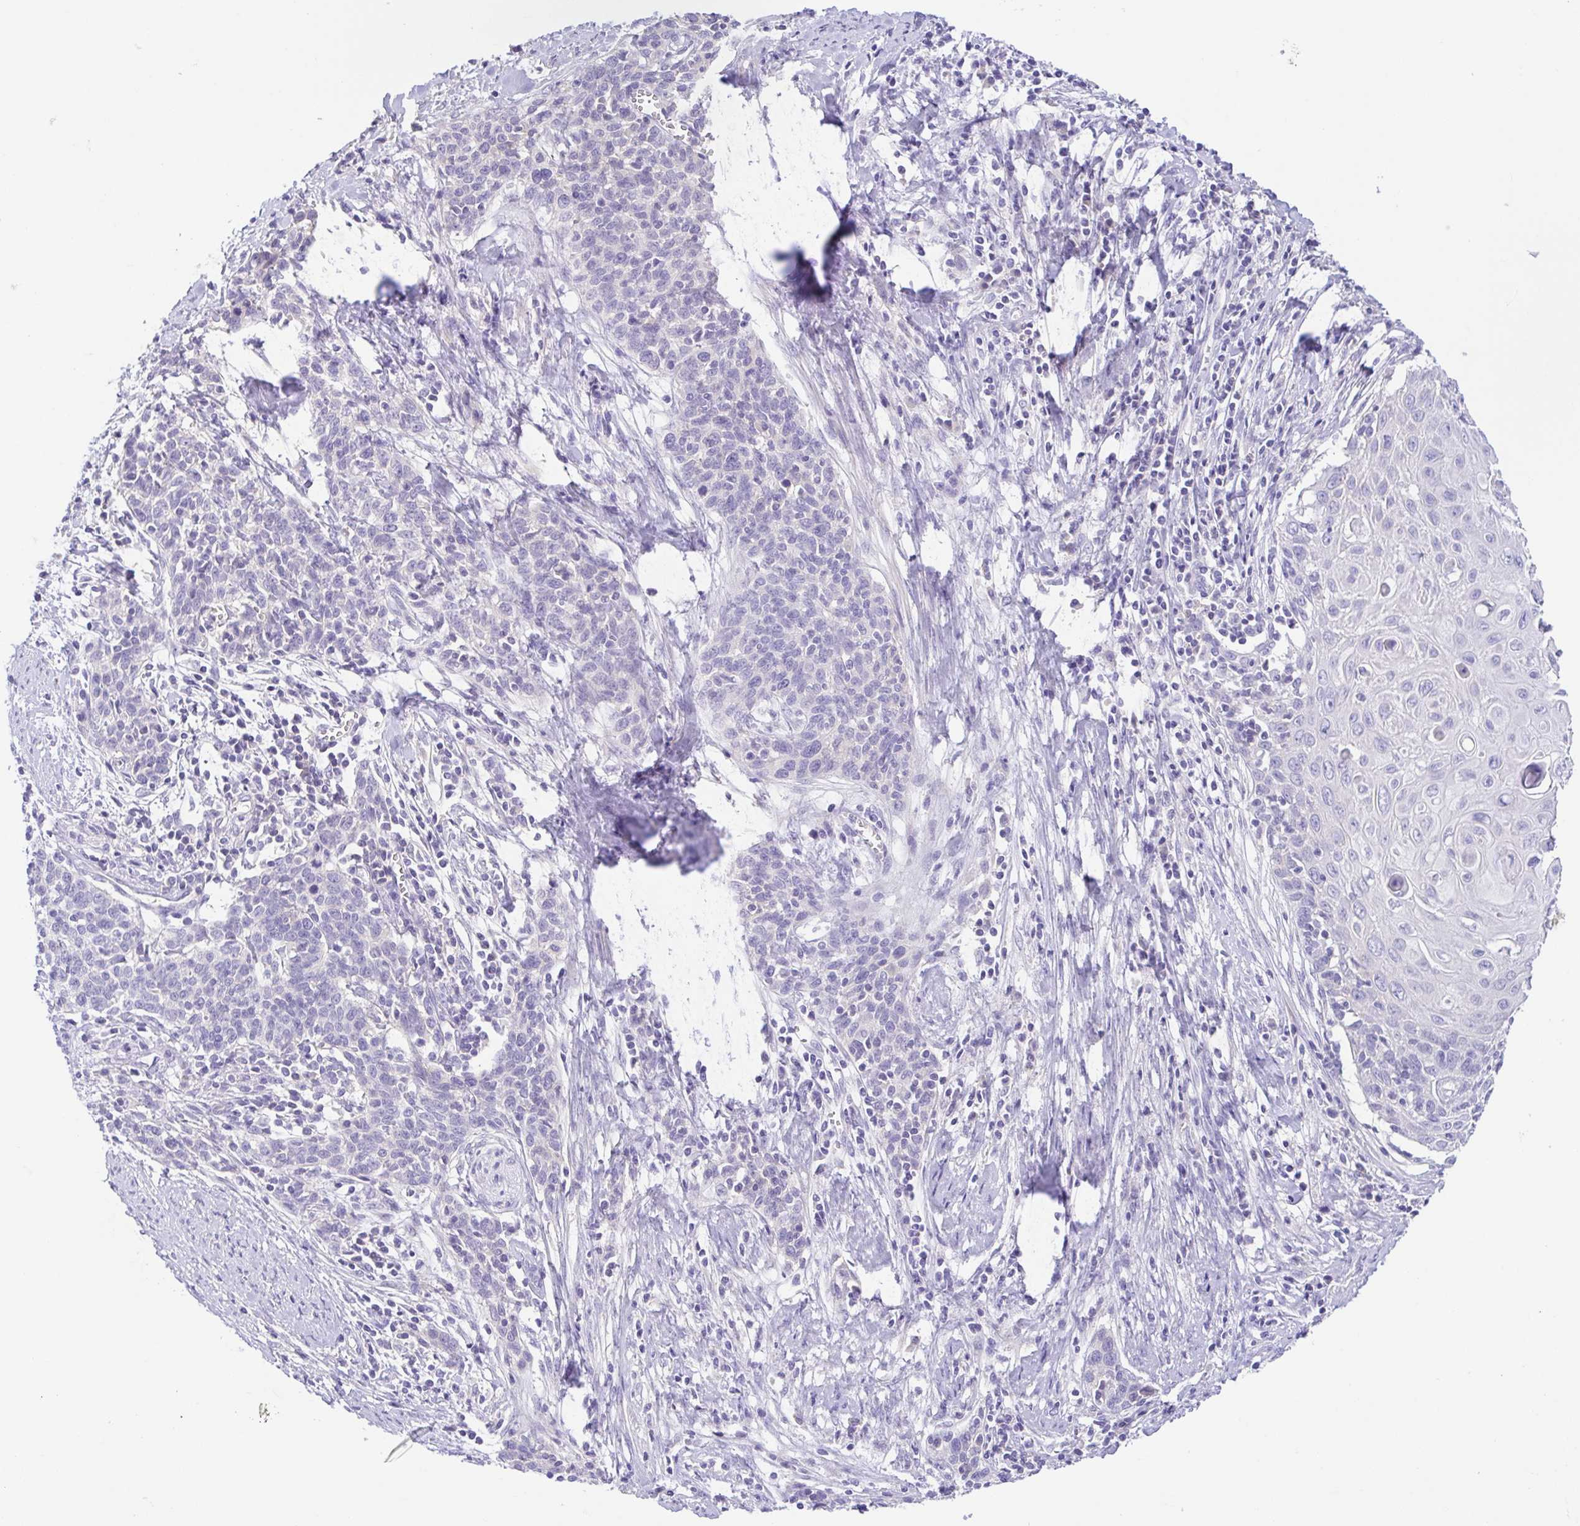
{"staining": {"intensity": "negative", "quantity": "none", "location": "none"}, "tissue": "cervical cancer", "cell_type": "Tumor cells", "image_type": "cancer", "snomed": [{"axis": "morphology", "description": "Squamous cell carcinoma, NOS"}, {"axis": "topography", "description": "Cervix"}], "caption": "Tumor cells show no significant protein expression in cervical cancer. (Stains: DAB (3,3'-diaminobenzidine) immunohistochemistry (IHC) with hematoxylin counter stain, Microscopy: brightfield microscopy at high magnification).", "gene": "A1BG", "patient": {"sex": "female", "age": 39}}